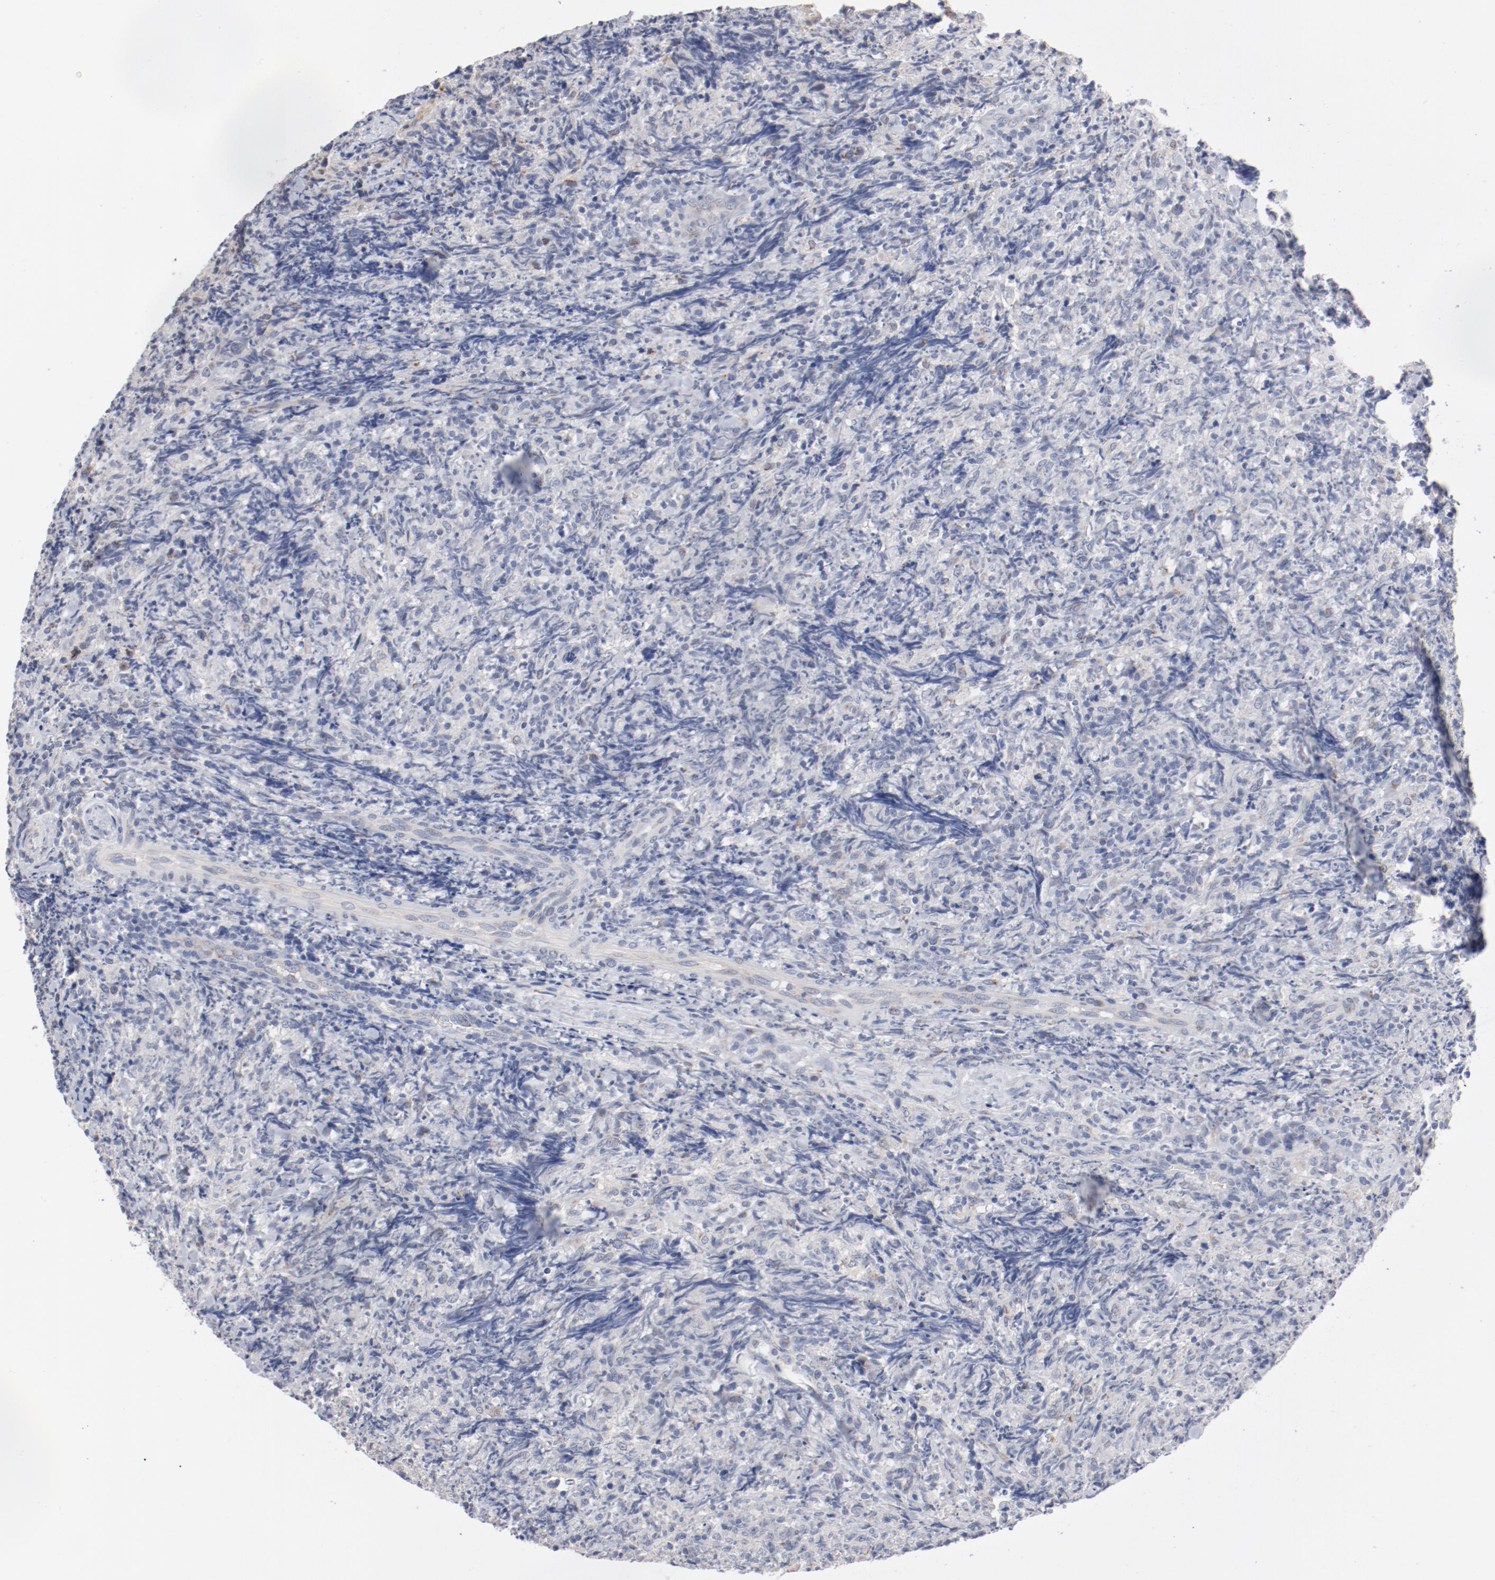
{"staining": {"intensity": "negative", "quantity": "none", "location": "none"}, "tissue": "lymphoma", "cell_type": "Tumor cells", "image_type": "cancer", "snomed": [{"axis": "morphology", "description": "Malignant lymphoma, non-Hodgkin's type, High grade"}, {"axis": "topography", "description": "Tonsil"}], "caption": "The IHC micrograph has no significant positivity in tumor cells of high-grade malignant lymphoma, non-Hodgkin's type tissue.", "gene": "AK7", "patient": {"sex": "female", "age": 36}}